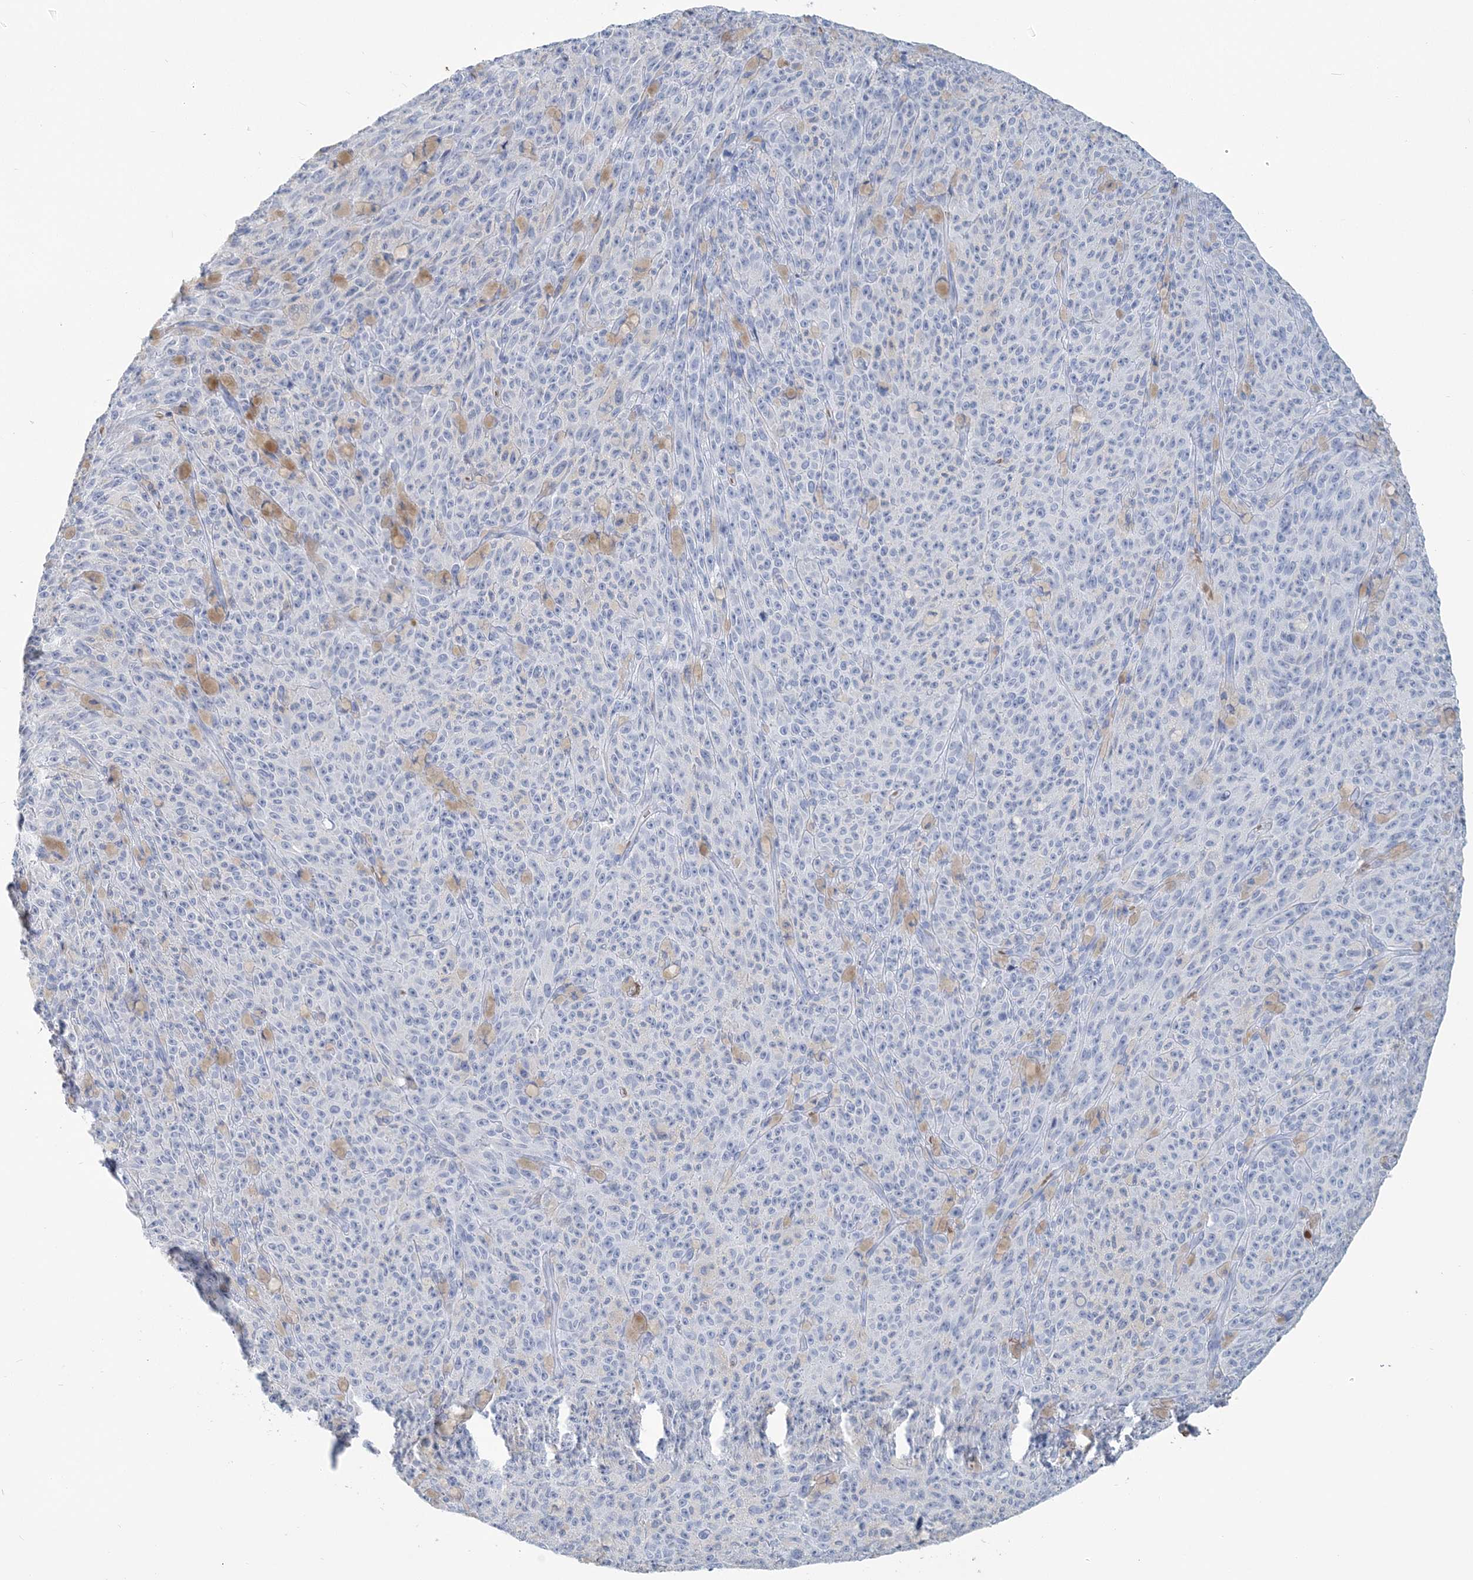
{"staining": {"intensity": "negative", "quantity": "none", "location": "none"}, "tissue": "melanoma", "cell_type": "Tumor cells", "image_type": "cancer", "snomed": [{"axis": "morphology", "description": "Malignant melanoma, NOS"}, {"axis": "topography", "description": "Skin"}], "caption": "High magnification brightfield microscopy of malignant melanoma stained with DAB (3,3'-diaminobenzidine) (brown) and counterstained with hematoxylin (blue): tumor cells show no significant staining.", "gene": "HBD", "patient": {"sex": "female", "age": 82}}